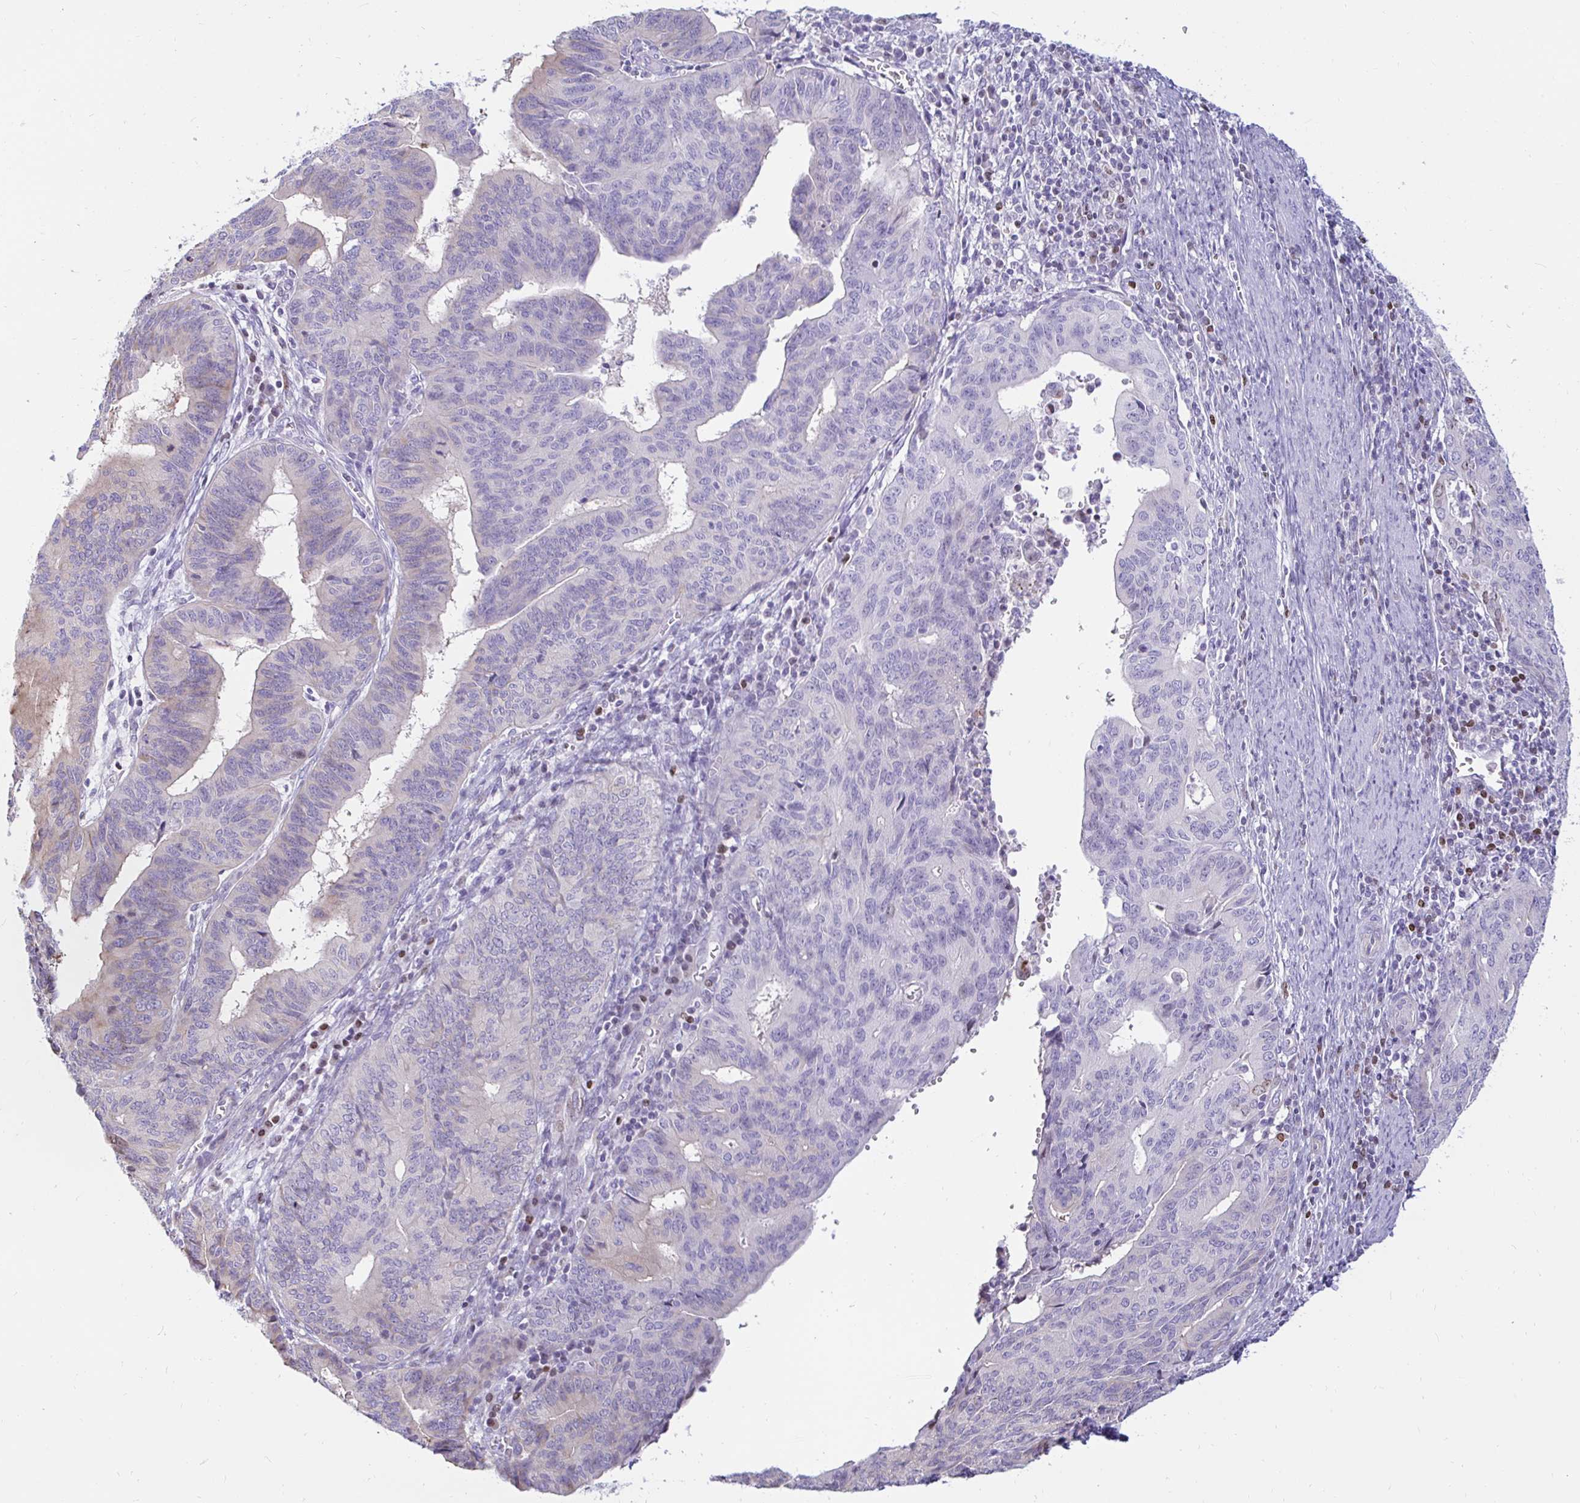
{"staining": {"intensity": "negative", "quantity": "none", "location": "none"}, "tissue": "endometrial cancer", "cell_type": "Tumor cells", "image_type": "cancer", "snomed": [{"axis": "morphology", "description": "Adenocarcinoma, NOS"}, {"axis": "topography", "description": "Endometrium"}], "caption": "The image shows no staining of tumor cells in endometrial adenocarcinoma.", "gene": "CAPSL", "patient": {"sex": "female", "age": 65}}